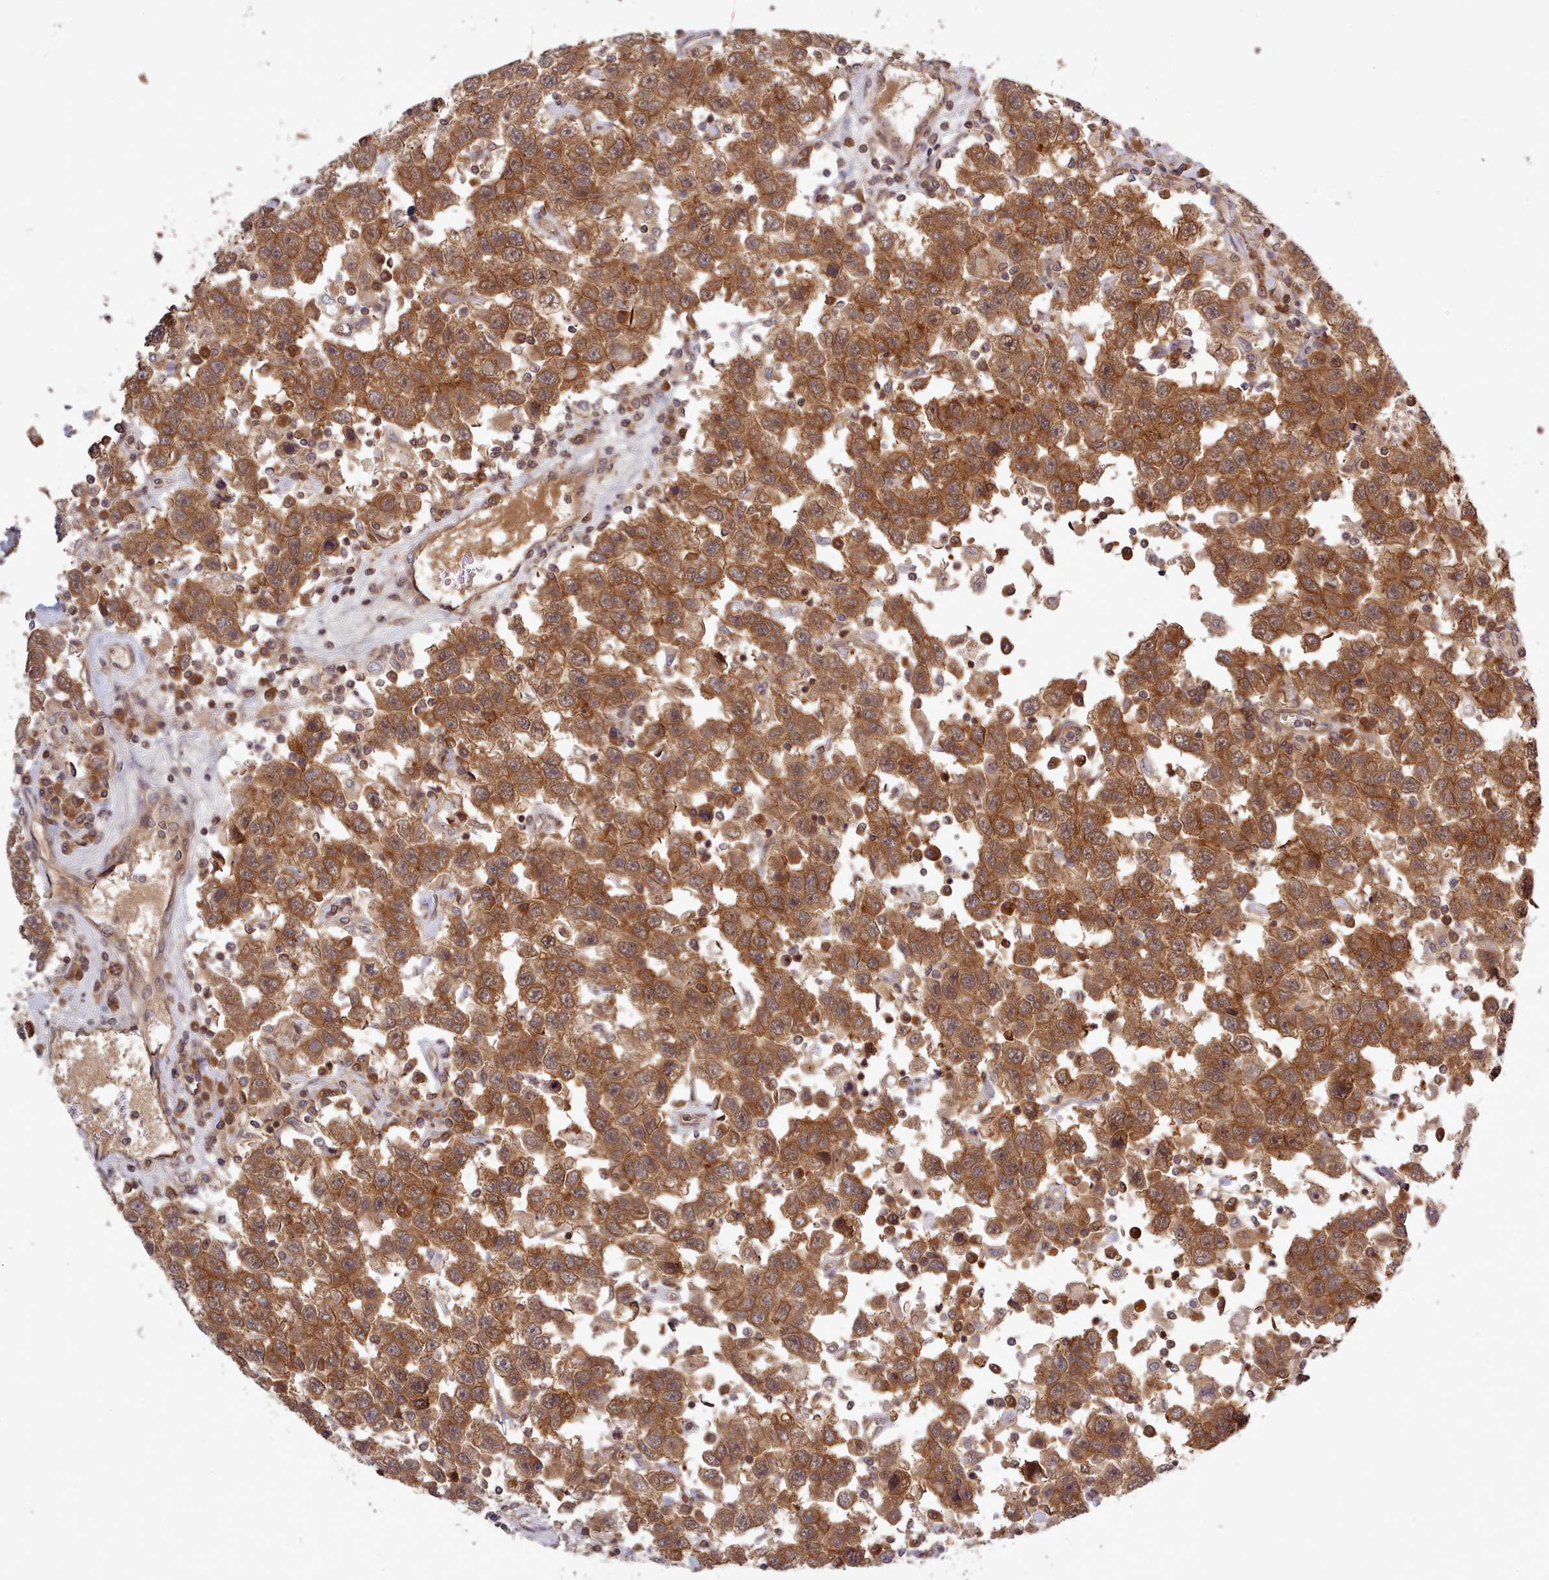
{"staining": {"intensity": "strong", "quantity": ">75%", "location": "cytoplasmic/membranous,nuclear"}, "tissue": "testis cancer", "cell_type": "Tumor cells", "image_type": "cancer", "snomed": [{"axis": "morphology", "description": "Seminoma, NOS"}, {"axis": "topography", "description": "Testis"}], "caption": "IHC of human testis seminoma shows high levels of strong cytoplasmic/membranous and nuclear positivity in about >75% of tumor cells.", "gene": "UBE2G1", "patient": {"sex": "male", "age": 41}}